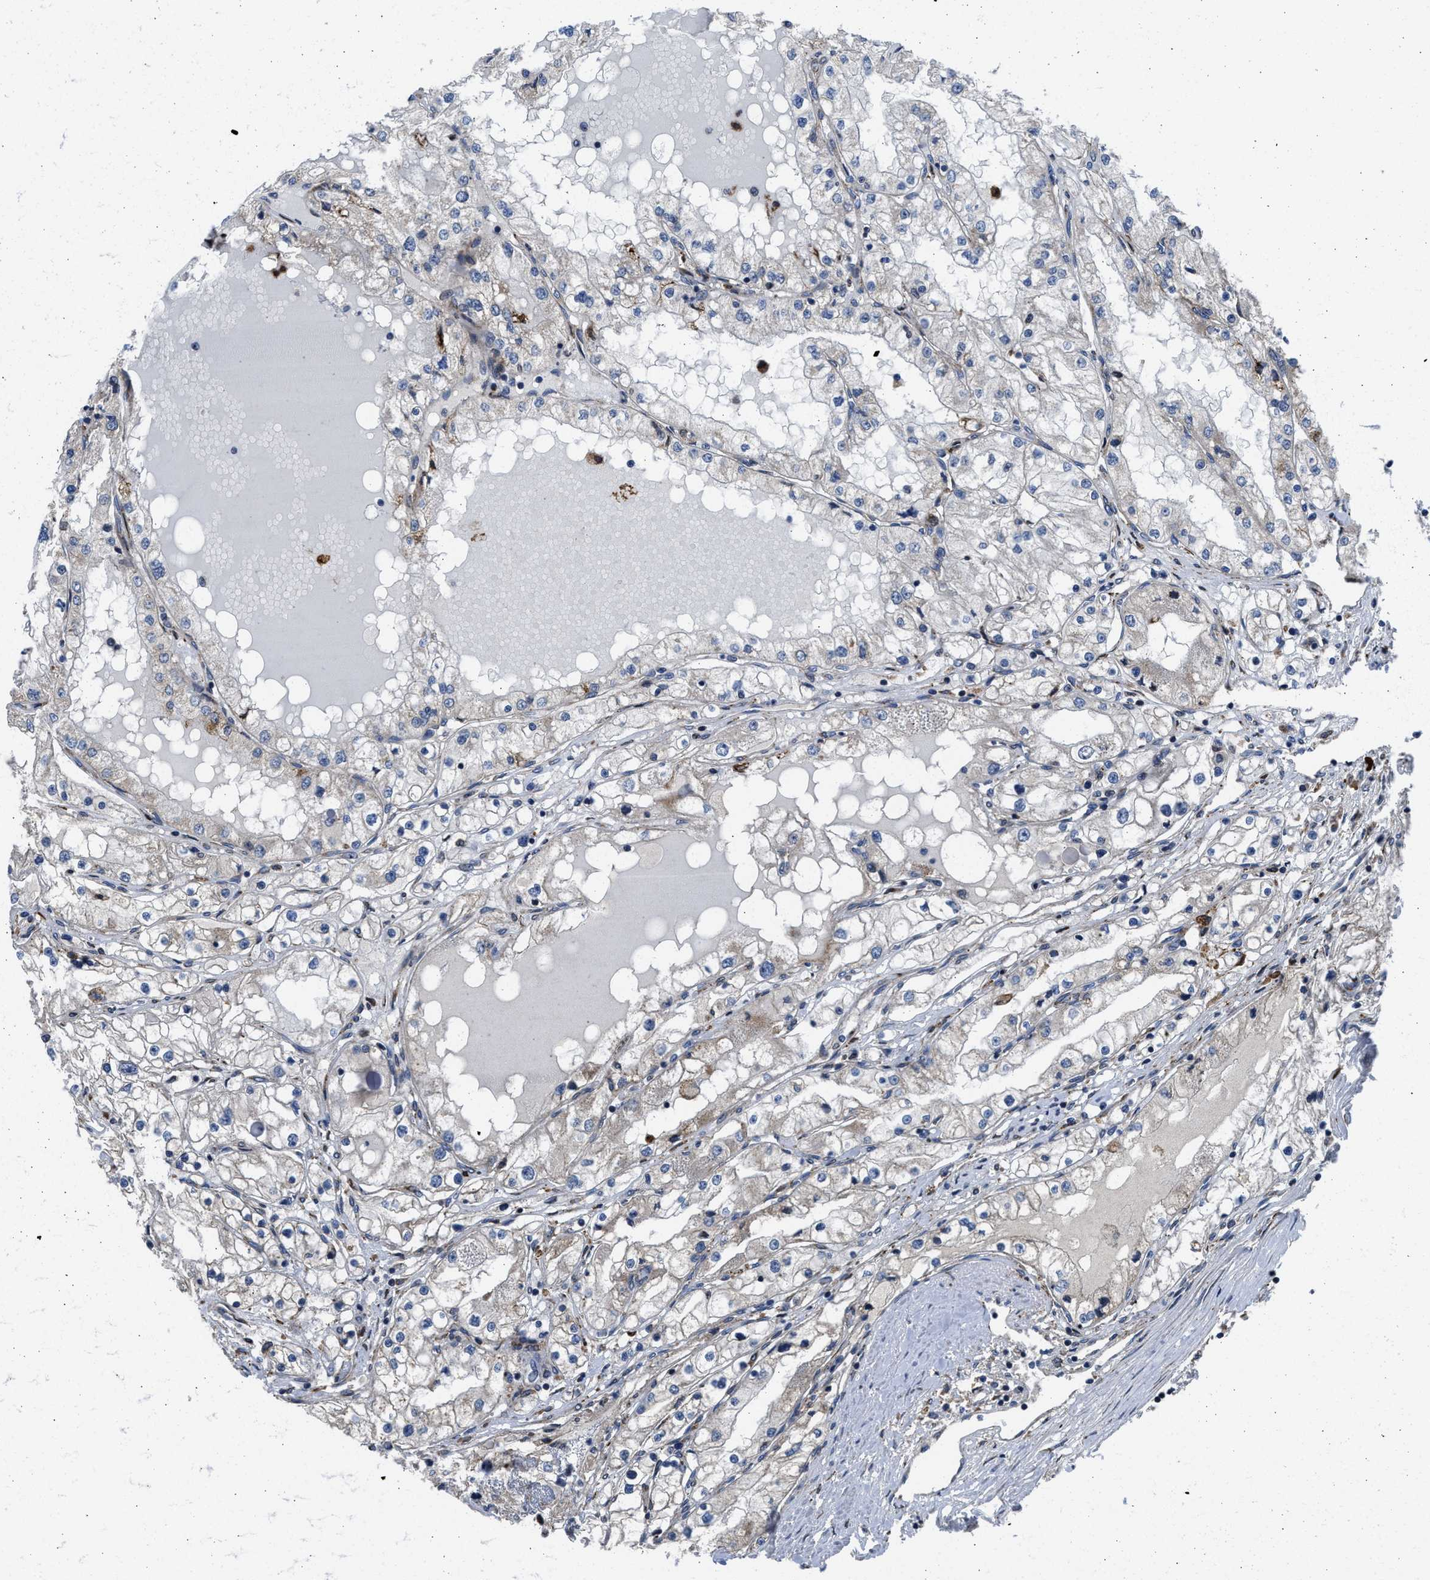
{"staining": {"intensity": "negative", "quantity": "none", "location": "none"}, "tissue": "renal cancer", "cell_type": "Tumor cells", "image_type": "cancer", "snomed": [{"axis": "morphology", "description": "Adenocarcinoma, NOS"}, {"axis": "topography", "description": "Kidney"}], "caption": "Tumor cells are negative for brown protein staining in adenocarcinoma (renal).", "gene": "PLD2", "patient": {"sex": "male", "age": 68}}